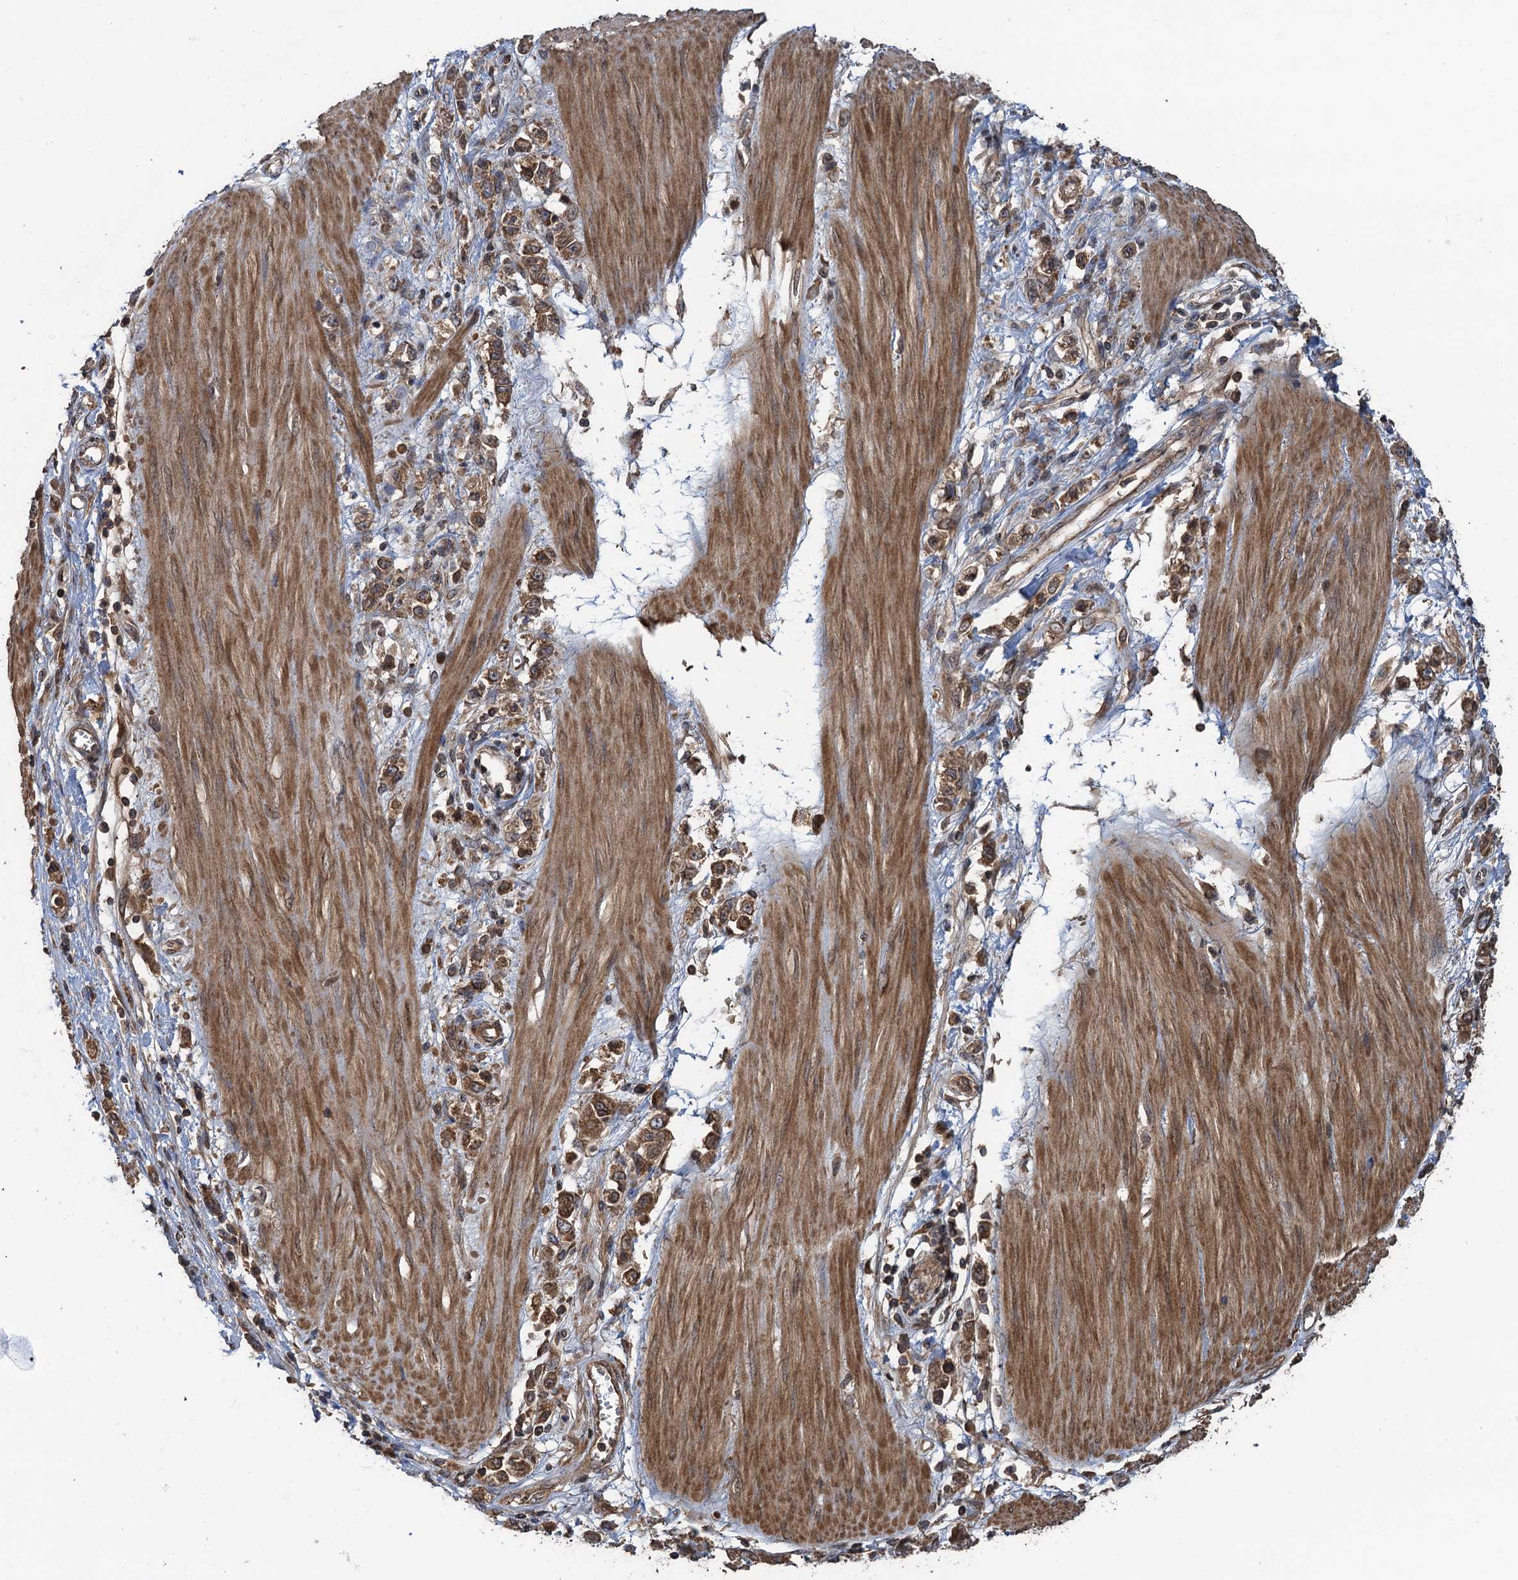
{"staining": {"intensity": "moderate", "quantity": ">75%", "location": "cytoplasmic/membranous"}, "tissue": "stomach cancer", "cell_type": "Tumor cells", "image_type": "cancer", "snomed": [{"axis": "morphology", "description": "Adenocarcinoma, NOS"}, {"axis": "topography", "description": "Stomach"}], "caption": "About >75% of tumor cells in stomach cancer (adenocarcinoma) show moderate cytoplasmic/membranous protein positivity as visualized by brown immunohistochemical staining.", "gene": "GLE1", "patient": {"sex": "female", "age": 76}}